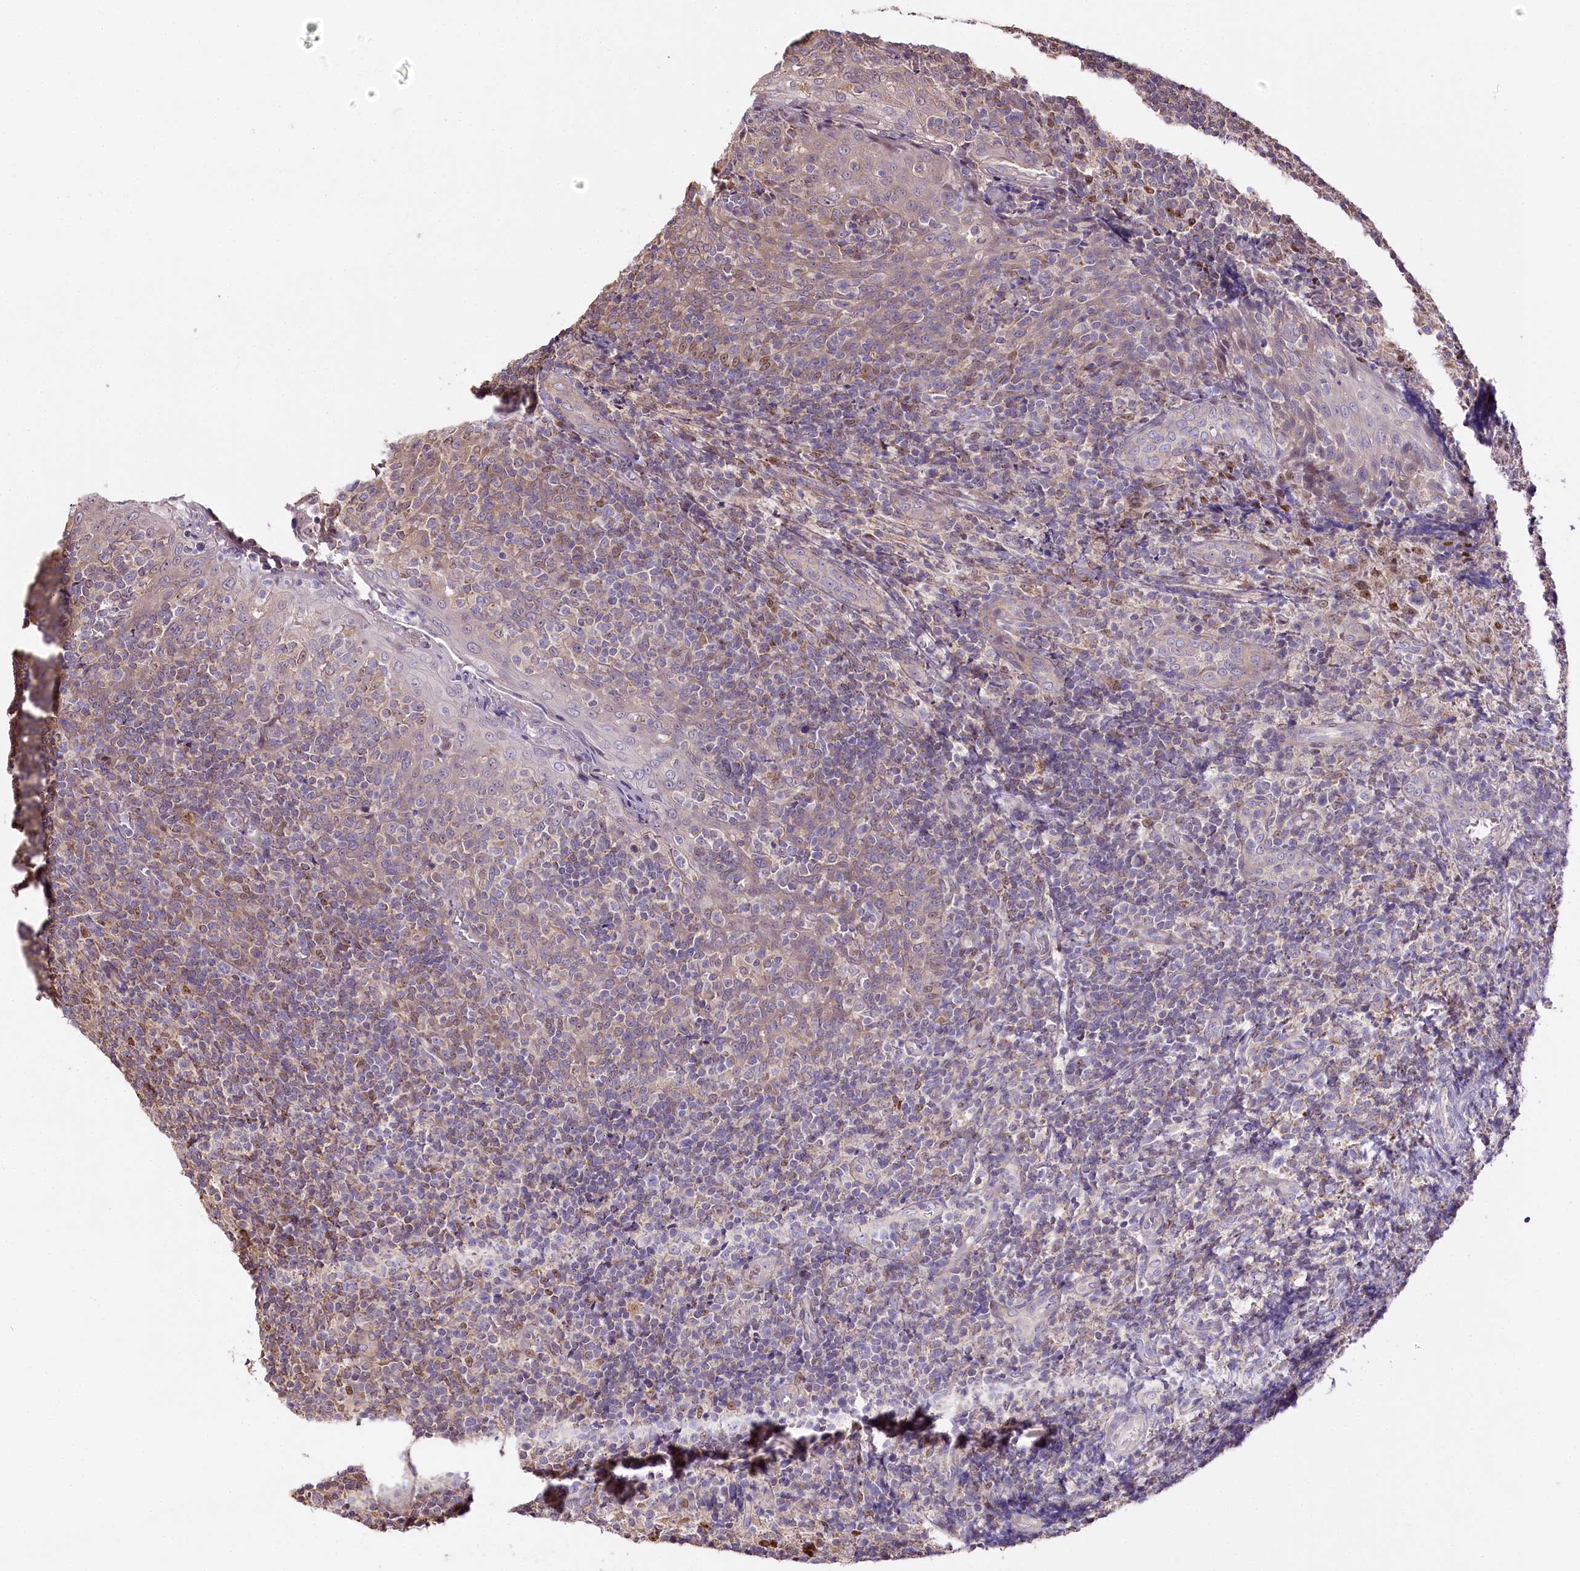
{"staining": {"intensity": "moderate", "quantity": "<25%", "location": "nuclear"}, "tissue": "tonsil", "cell_type": "Germinal center cells", "image_type": "normal", "snomed": [{"axis": "morphology", "description": "Normal tissue, NOS"}, {"axis": "topography", "description": "Tonsil"}], "caption": "Tonsil stained with DAB immunohistochemistry (IHC) shows low levels of moderate nuclear positivity in approximately <25% of germinal center cells. (Stains: DAB (3,3'-diaminobenzidine) in brown, nuclei in blue, Microscopy: brightfield microscopy at high magnification).", "gene": "ZNF226", "patient": {"sex": "female", "age": 19}}